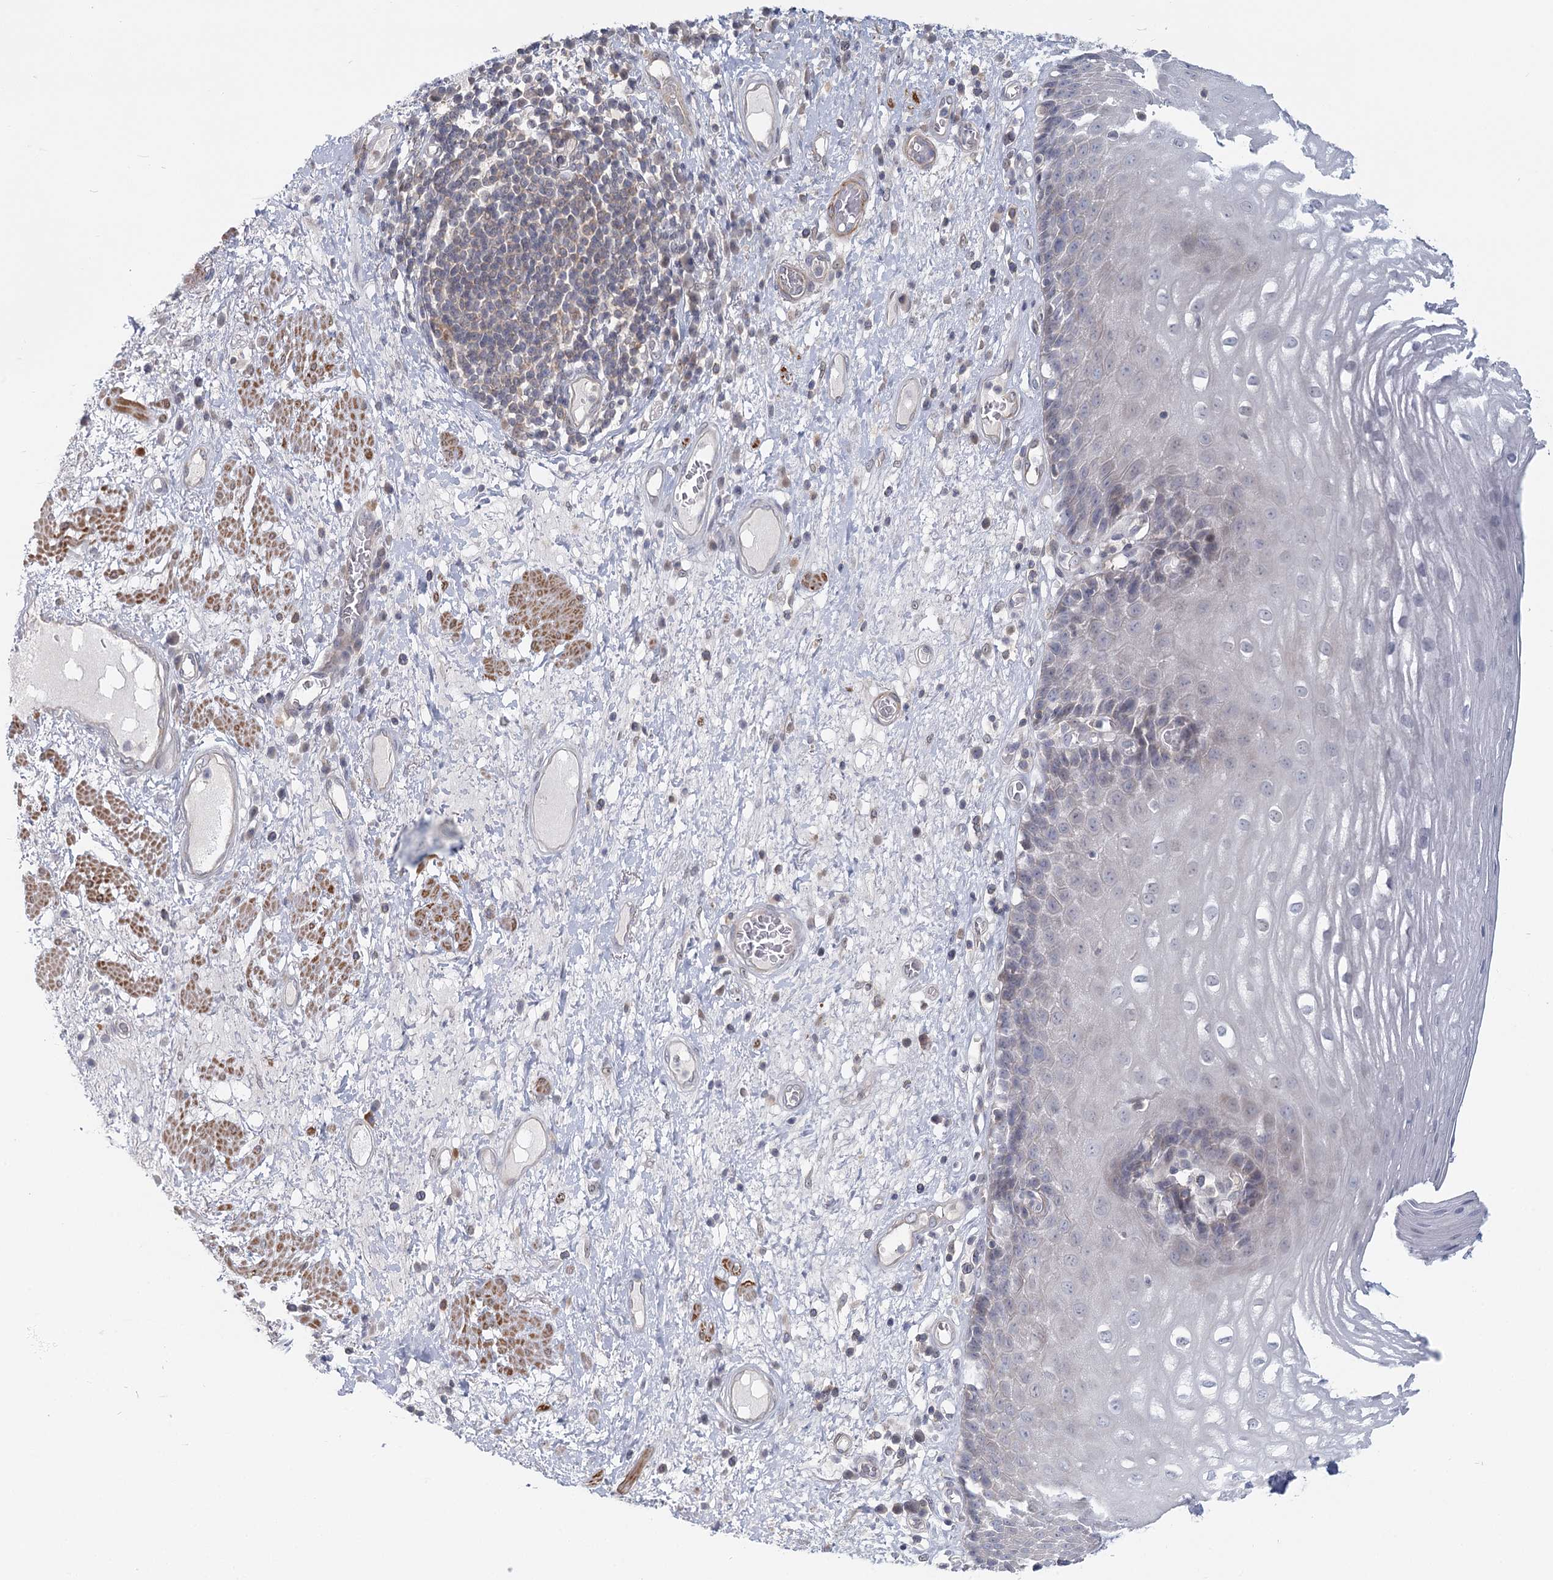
{"staining": {"intensity": "negative", "quantity": "none", "location": "none"}, "tissue": "esophagus", "cell_type": "Squamous epithelial cells", "image_type": "normal", "snomed": [{"axis": "morphology", "description": "Normal tissue, NOS"}, {"axis": "morphology", "description": "Adenocarcinoma, NOS"}, {"axis": "topography", "description": "Esophagus"}], "caption": "This photomicrograph is of normal esophagus stained with immunohistochemistry (IHC) to label a protein in brown with the nuclei are counter-stained blue. There is no staining in squamous epithelial cells. (DAB immunohistochemistry with hematoxylin counter stain).", "gene": "USP11", "patient": {"sex": "male", "age": 62}}